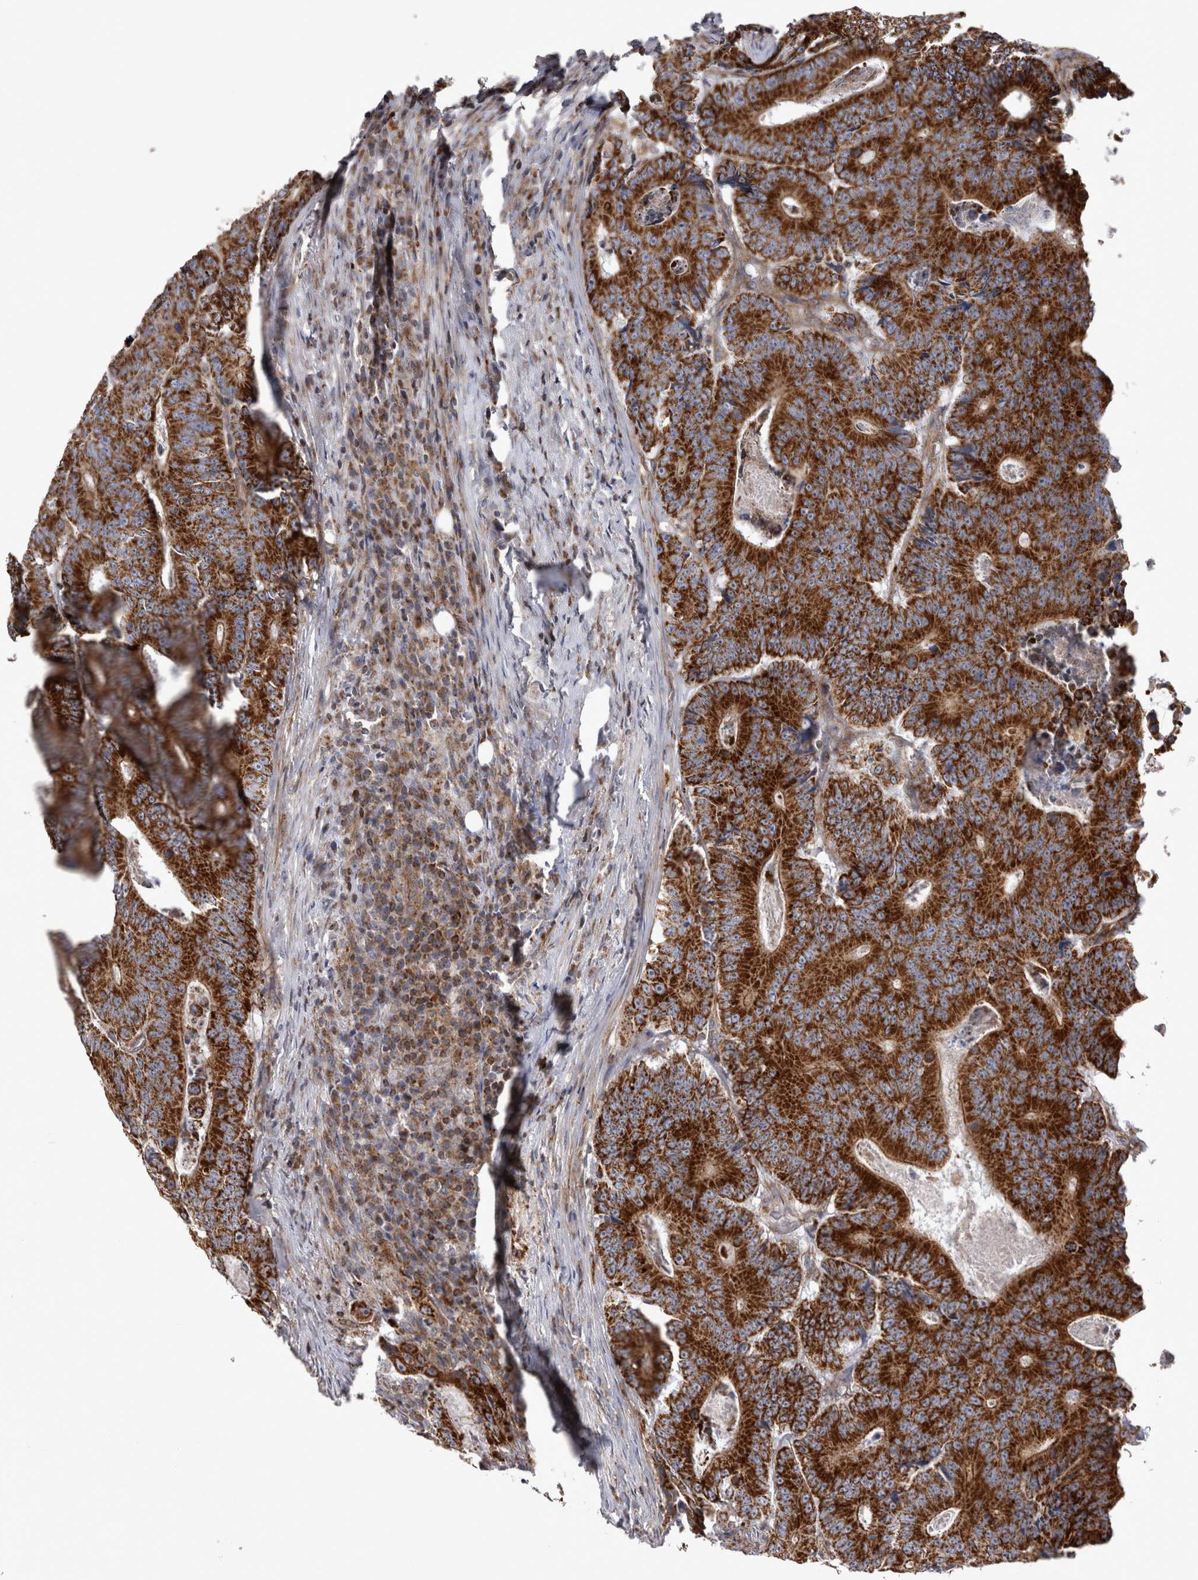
{"staining": {"intensity": "strong", "quantity": ">75%", "location": "cytoplasmic/membranous"}, "tissue": "colorectal cancer", "cell_type": "Tumor cells", "image_type": "cancer", "snomed": [{"axis": "morphology", "description": "Adenocarcinoma, NOS"}, {"axis": "topography", "description": "Colon"}], "caption": "Colorectal adenocarcinoma stained with immunohistochemistry (IHC) exhibits strong cytoplasmic/membranous positivity in about >75% of tumor cells.", "gene": "TSPOAP1", "patient": {"sex": "male", "age": 83}}